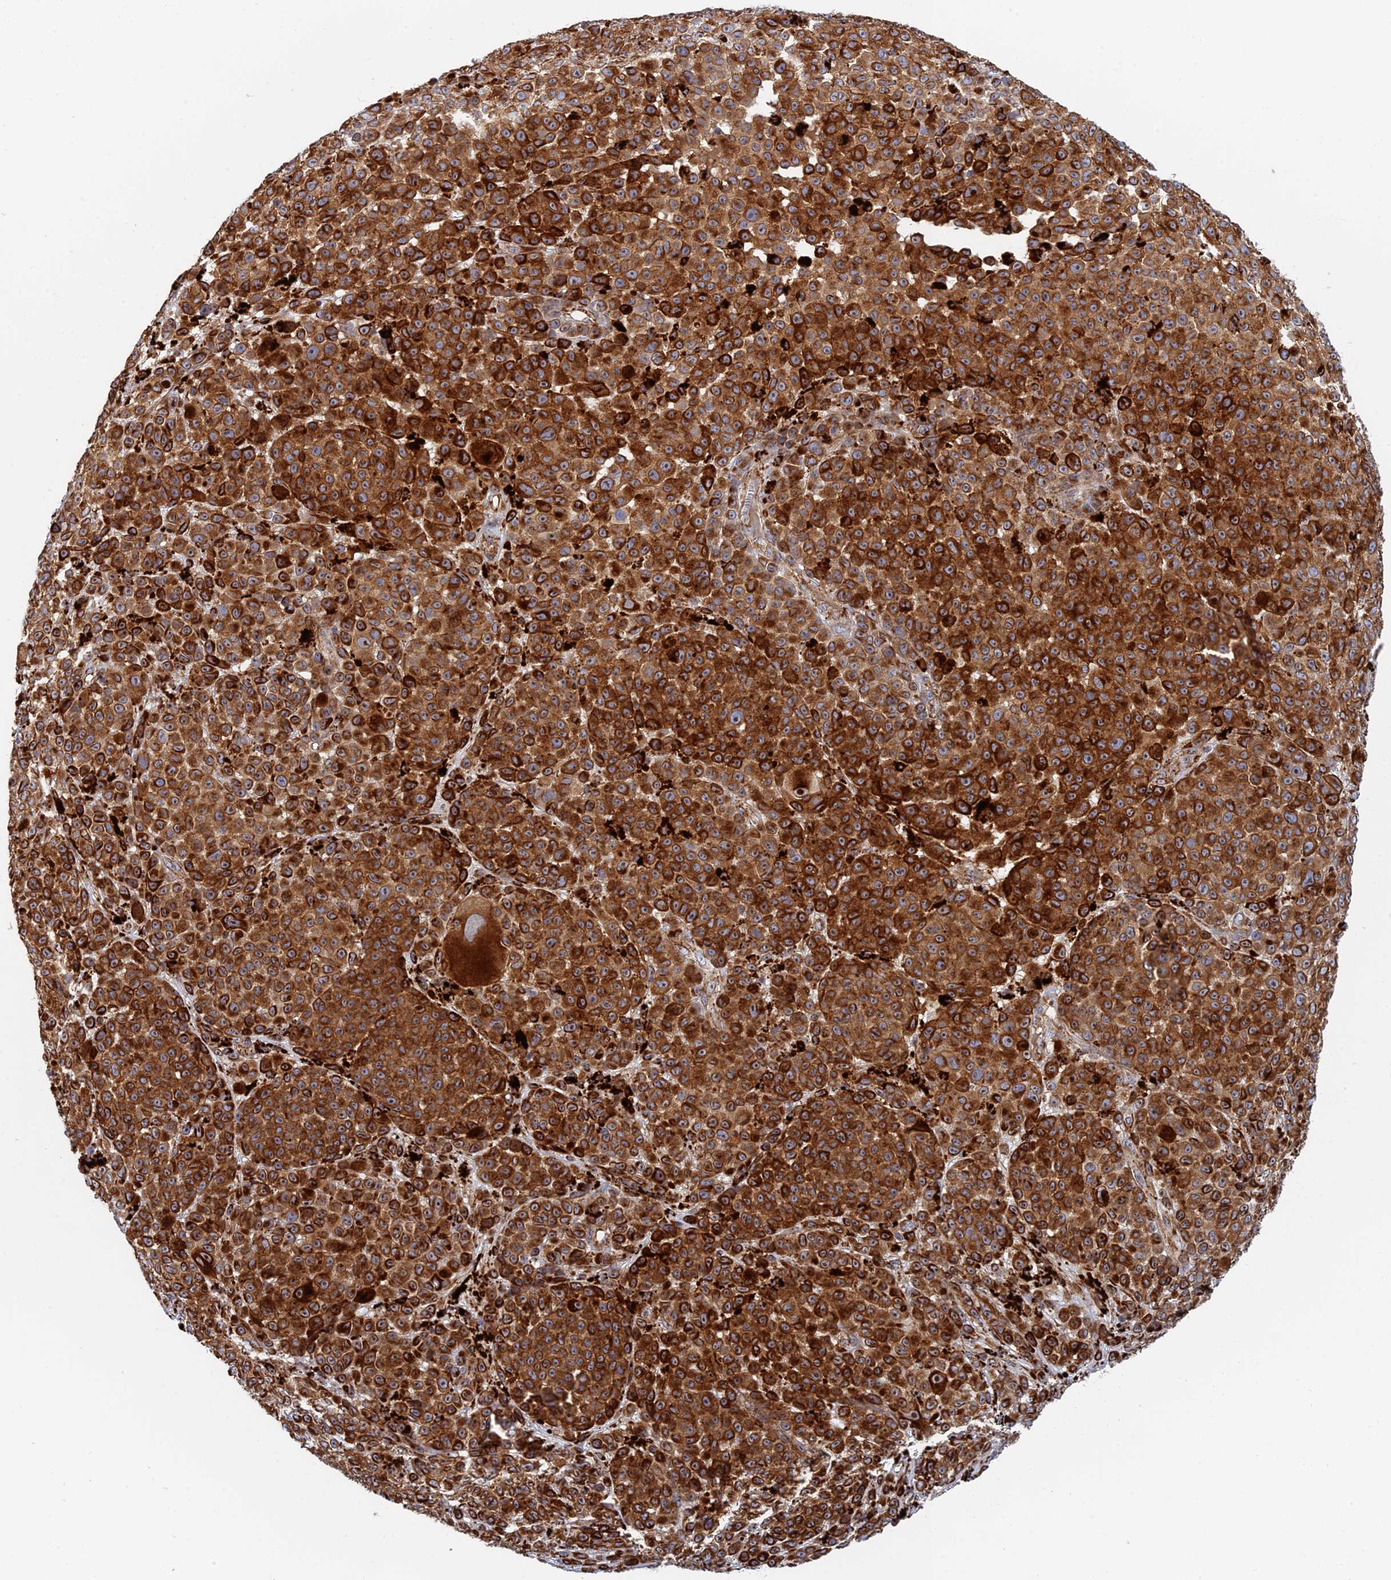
{"staining": {"intensity": "strong", "quantity": ">75%", "location": "cytoplasmic/membranous"}, "tissue": "melanoma", "cell_type": "Tumor cells", "image_type": "cancer", "snomed": [{"axis": "morphology", "description": "Malignant melanoma, NOS"}, {"axis": "topography", "description": "Skin"}], "caption": "Melanoma stained for a protein (brown) displays strong cytoplasmic/membranous positive staining in about >75% of tumor cells.", "gene": "PPP2R3C", "patient": {"sex": "female", "age": 94}}